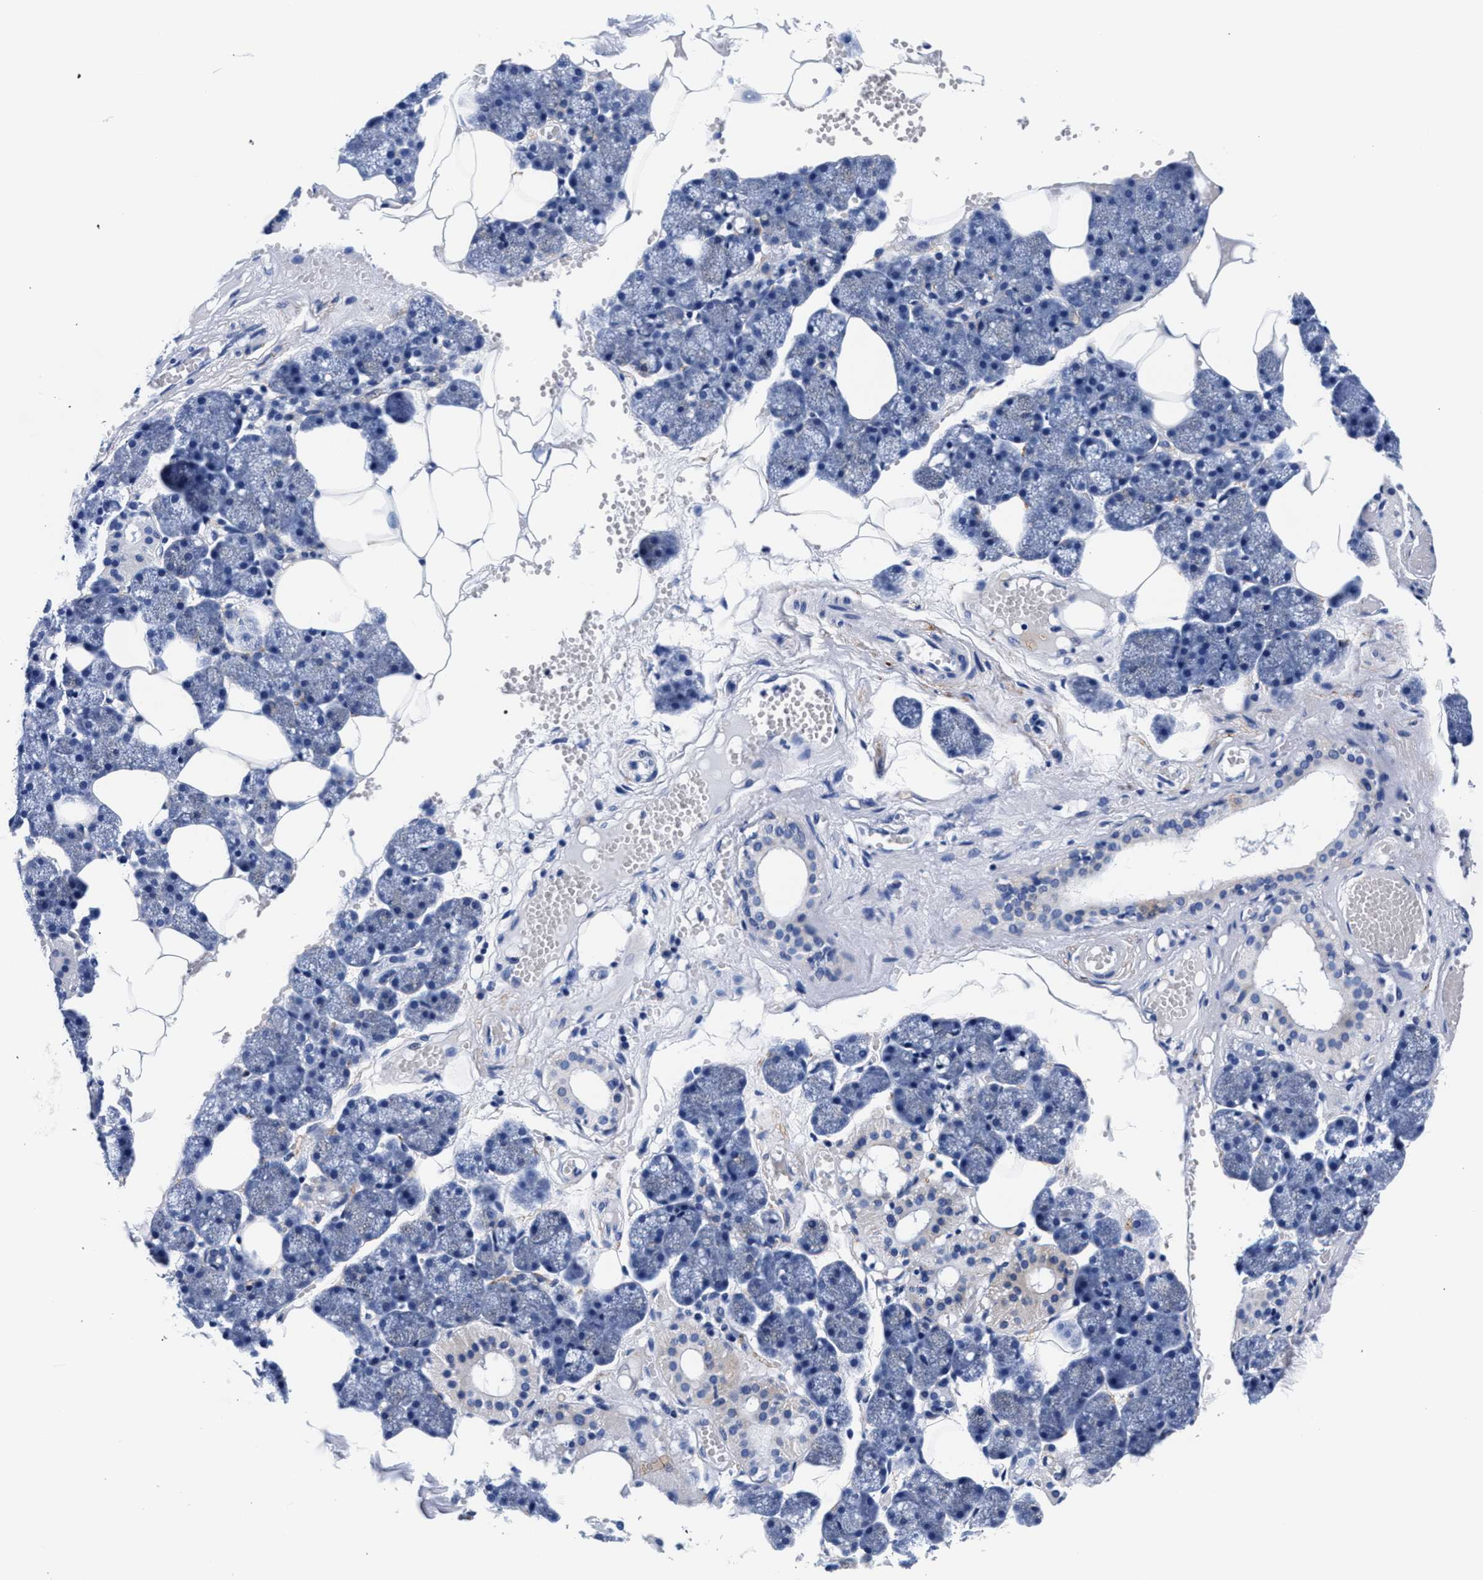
{"staining": {"intensity": "negative", "quantity": "none", "location": "none"}, "tissue": "salivary gland", "cell_type": "Glandular cells", "image_type": "normal", "snomed": [{"axis": "morphology", "description": "Normal tissue, NOS"}, {"axis": "topography", "description": "Salivary gland"}], "caption": "Glandular cells show no significant staining in normal salivary gland.", "gene": "RAB3B", "patient": {"sex": "male", "age": 62}}